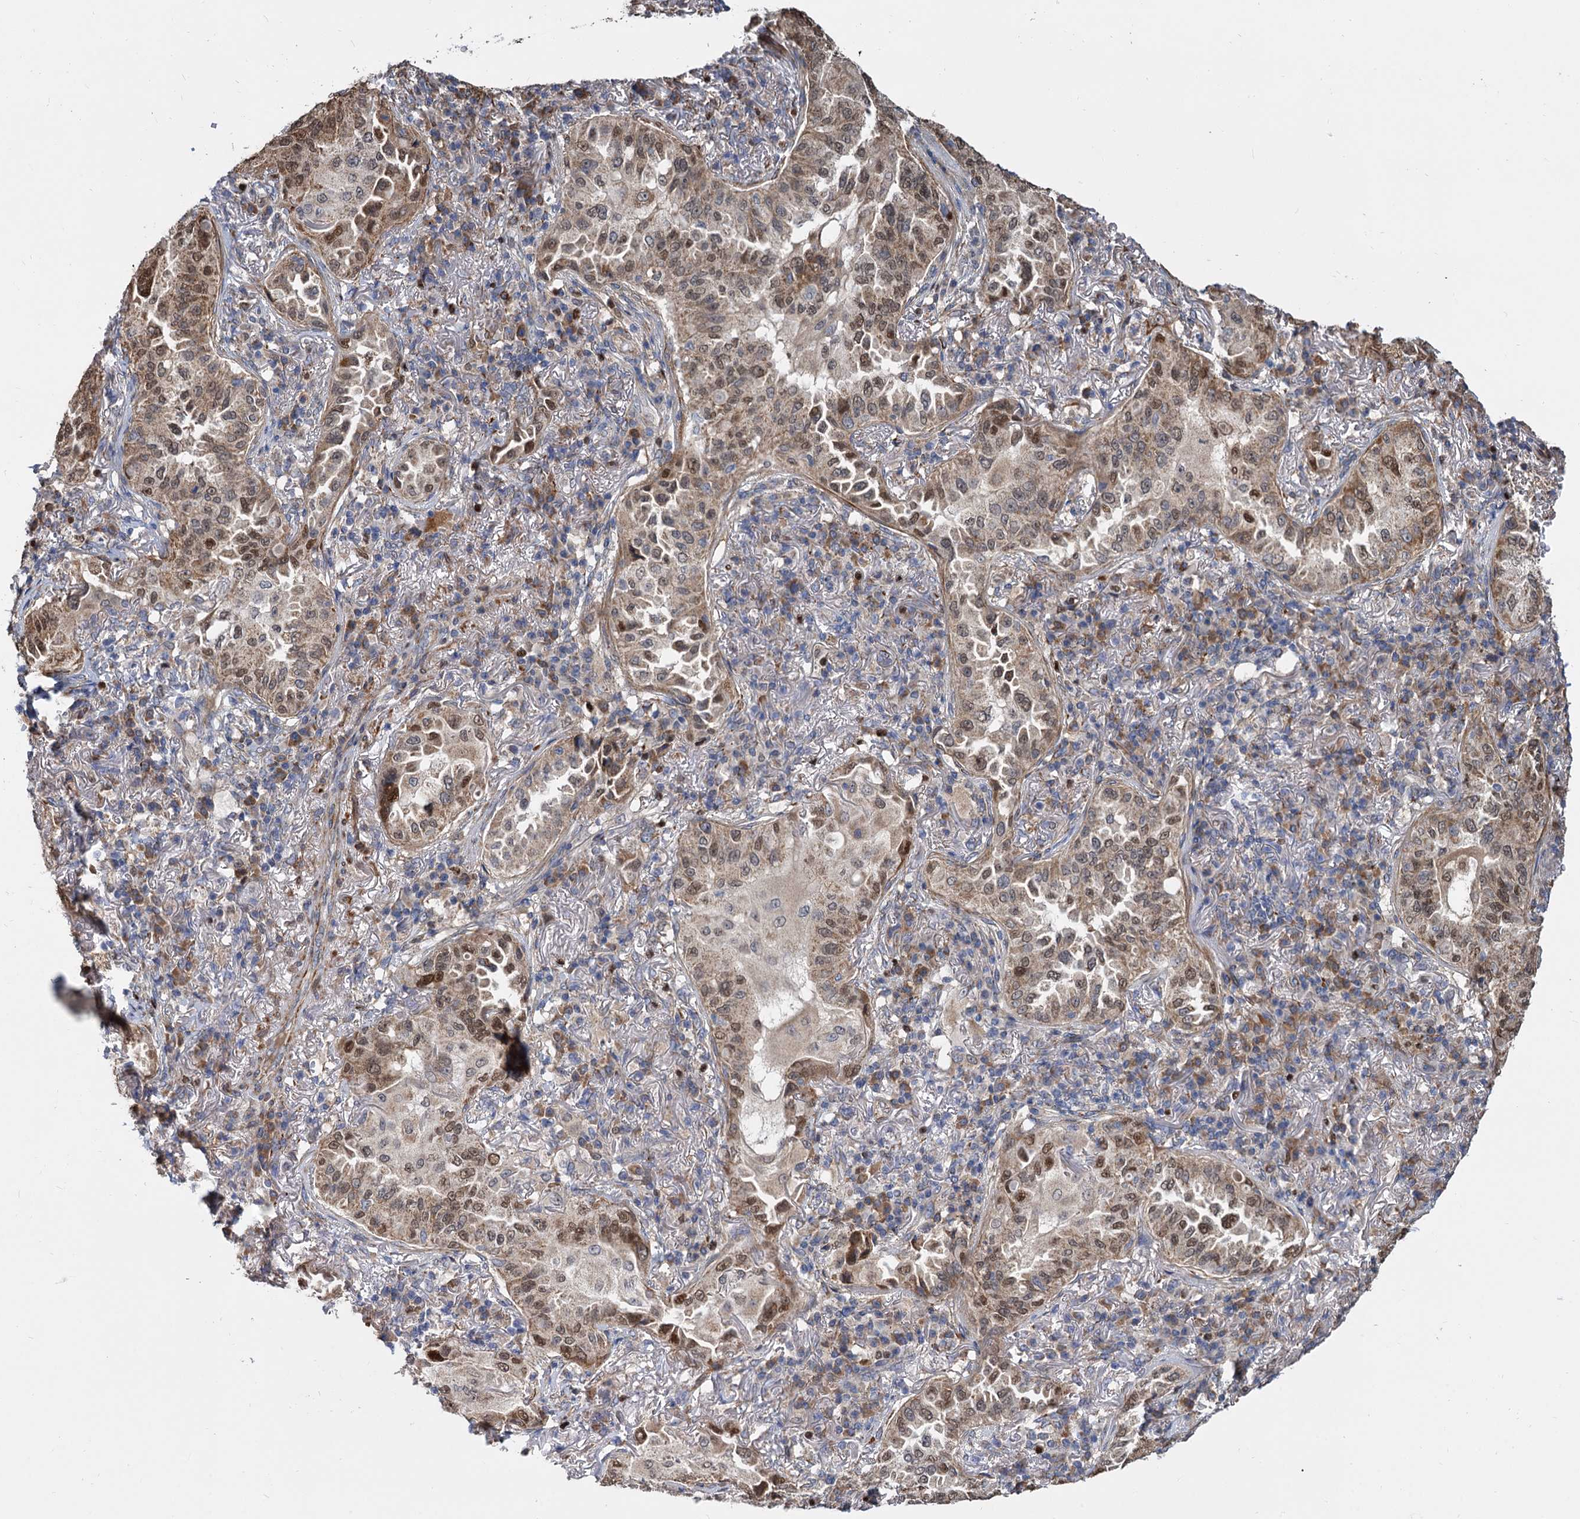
{"staining": {"intensity": "weak", "quantity": "25%-75%", "location": "nuclear"}, "tissue": "lung cancer", "cell_type": "Tumor cells", "image_type": "cancer", "snomed": [{"axis": "morphology", "description": "Adenocarcinoma, NOS"}, {"axis": "topography", "description": "Lung"}], "caption": "Tumor cells exhibit low levels of weak nuclear expression in about 25%-75% of cells in lung adenocarcinoma.", "gene": "ALKBH7", "patient": {"sex": "female", "age": 69}}